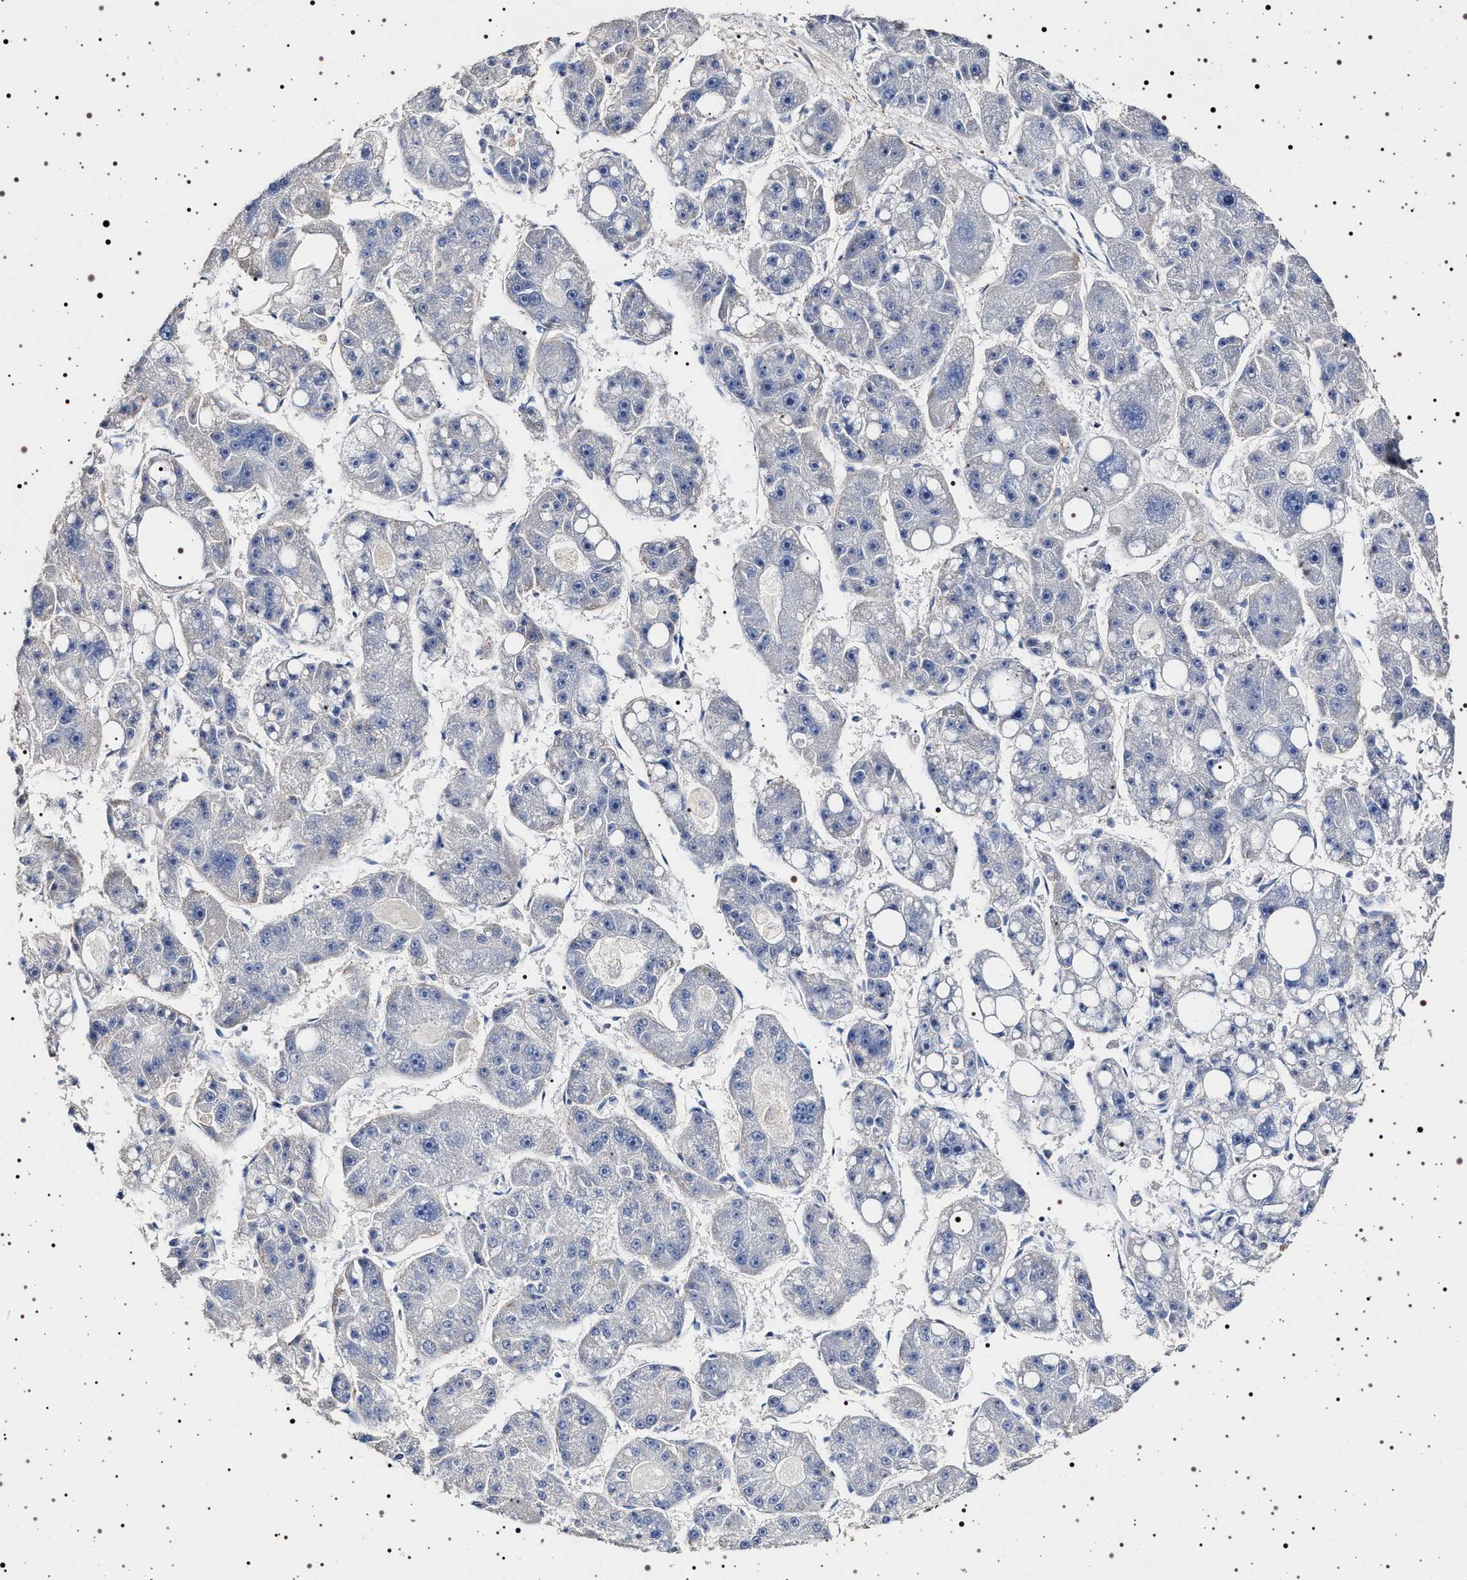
{"staining": {"intensity": "negative", "quantity": "none", "location": "none"}, "tissue": "liver cancer", "cell_type": "Tumor cells", "image_type": "cancer", "snomed": [{"axis": "morphology", "description": "Carcinoma, Hepatocellular, NOS"}, {"axis": "topography", "description": "Liver"}], "caption": "Photomicrograph shows no significant protein staining in tumor cells of liver cancer.", "gene": "NAALADL2", "patient": {"sex": "female", "age": 61}}